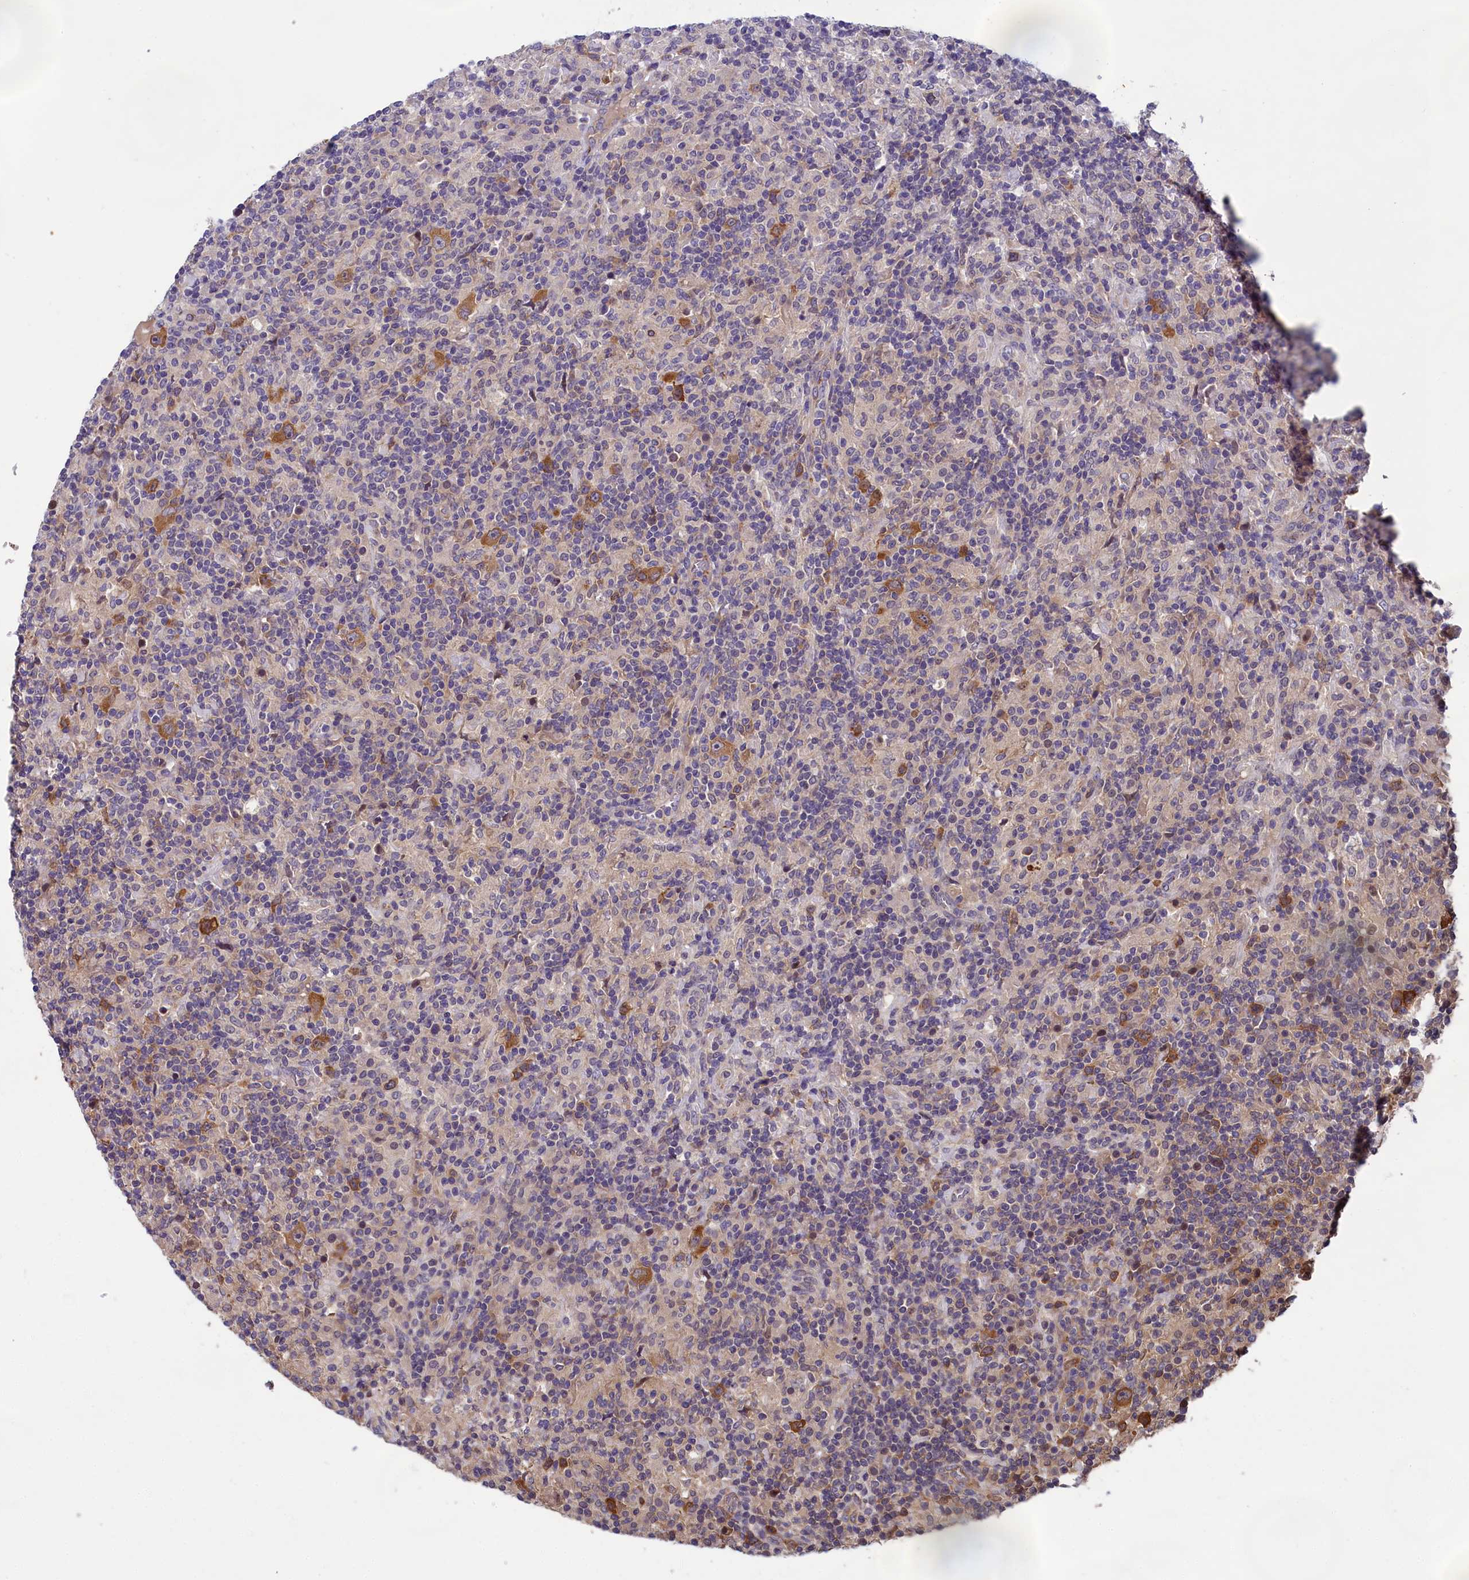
{"staining": {"intensity": "moderate", "quantity": ">75%", "location": "cytoplasmic/membranous"}, "tissue": "lymphoma", "cell_type": "Tumor cells", "image_type": "cancer", "snomed": [{"axis": "morphology", "description": "Hodgkin's disease, NOS"}, {"axis": "topography", "description": "Lymph node"}], "caption": "Immunohistochemical staining of Hodgkin's disease shows medium levels of moderate cytoplasmic/membranous positivity in about >75% of tumor cells.", "gene": "ABCC8", "patient": {"sex": "male", "age": 70}}